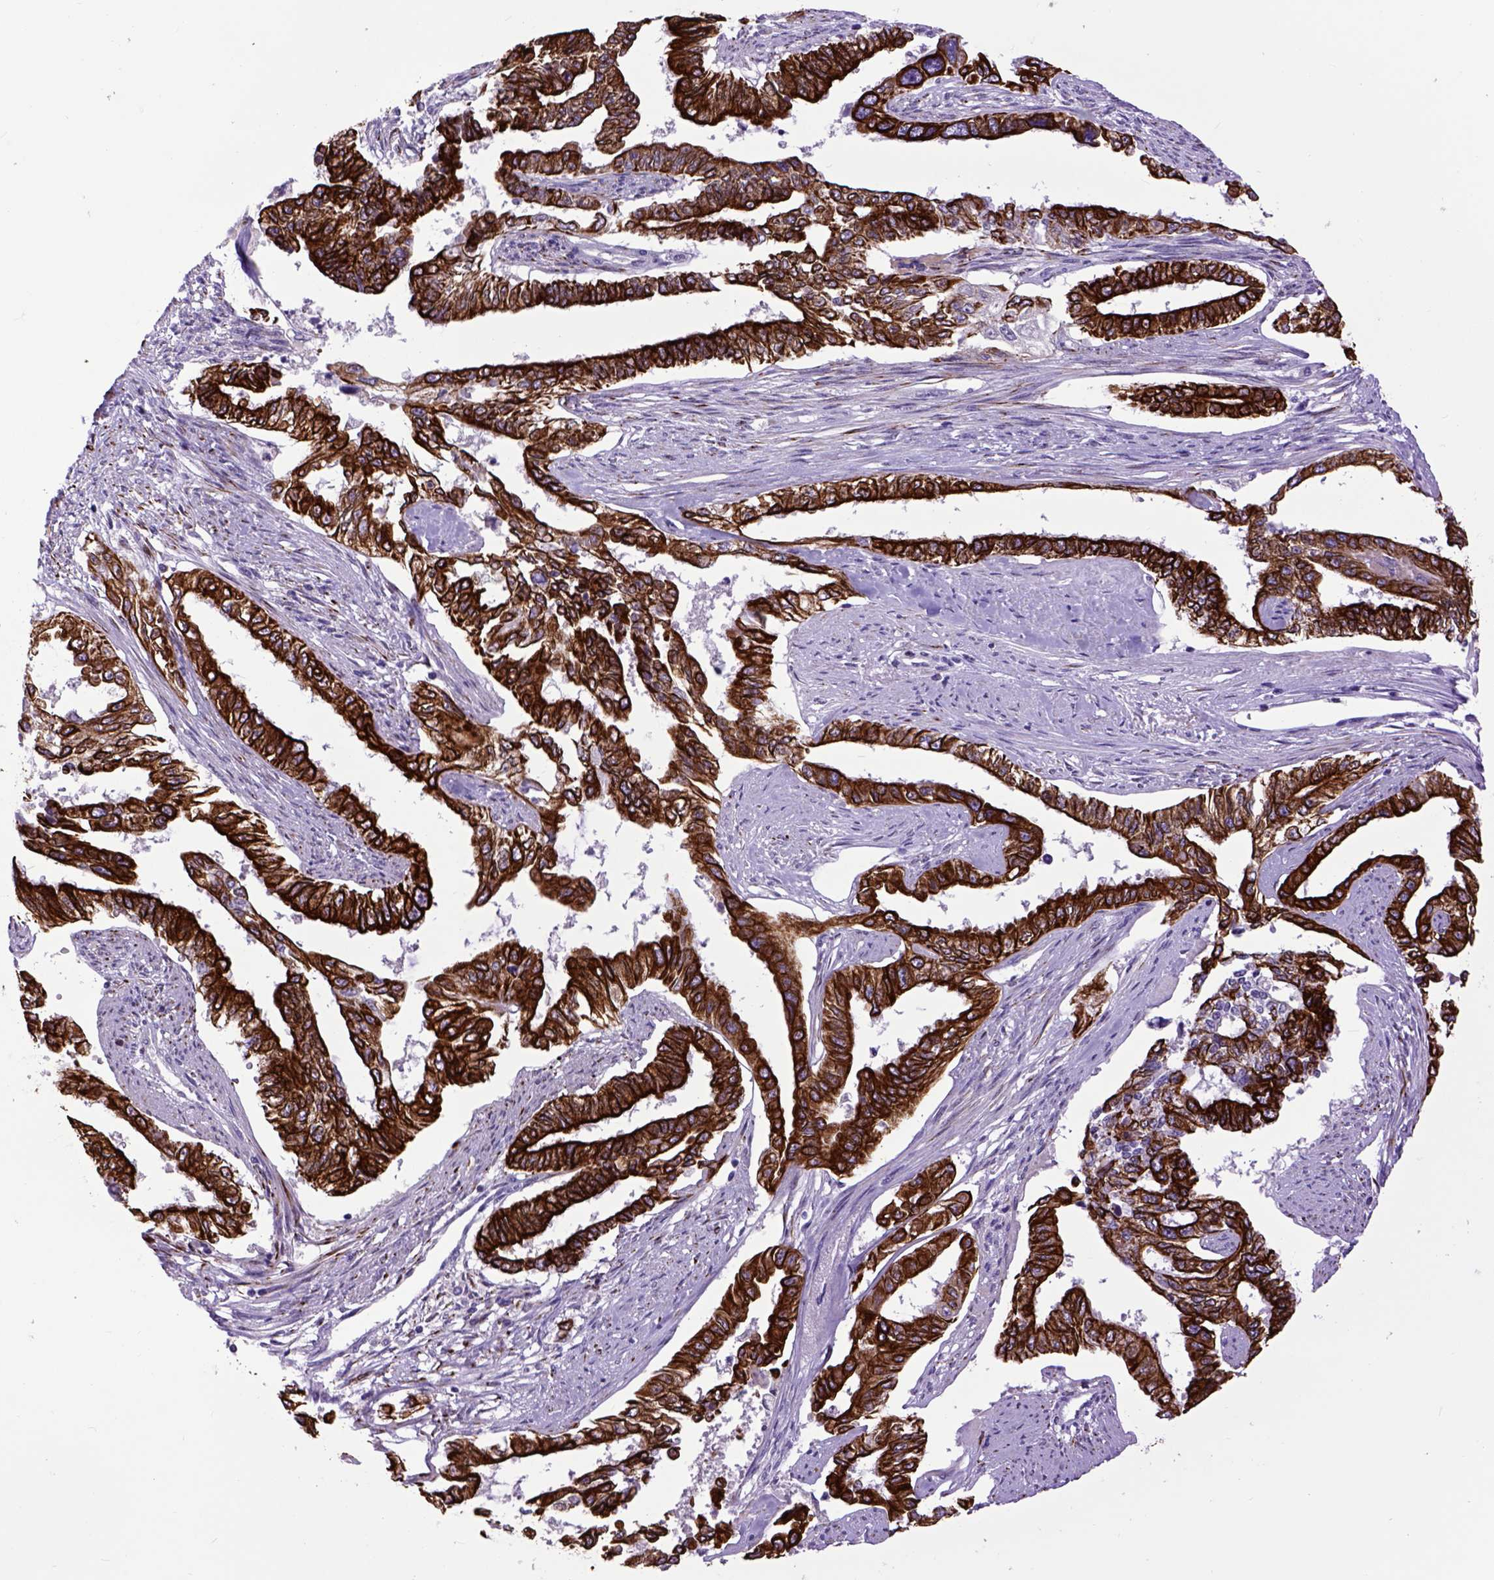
{"staining": {"intensity": "strong", "quantity": ">75%", "location": "cytoplasmic/membranous"}, "tissue": "endometrial cancer", "cell_type": "Tumor cells", "image_type": "cancer", "snomed": [{"axis": "morphology", "description": "Adenocarcinoma, NOS"}, {"axis": "topography", "description": "Uterus"}], "caption": "Immunohistochemical staining of endometrial cancer demonstrates strong cytoplasmic/membranous protein expression in about >75% of tumor cells.", "gene": "RAB25", "patient": {"sex": "female", "age": 59}}